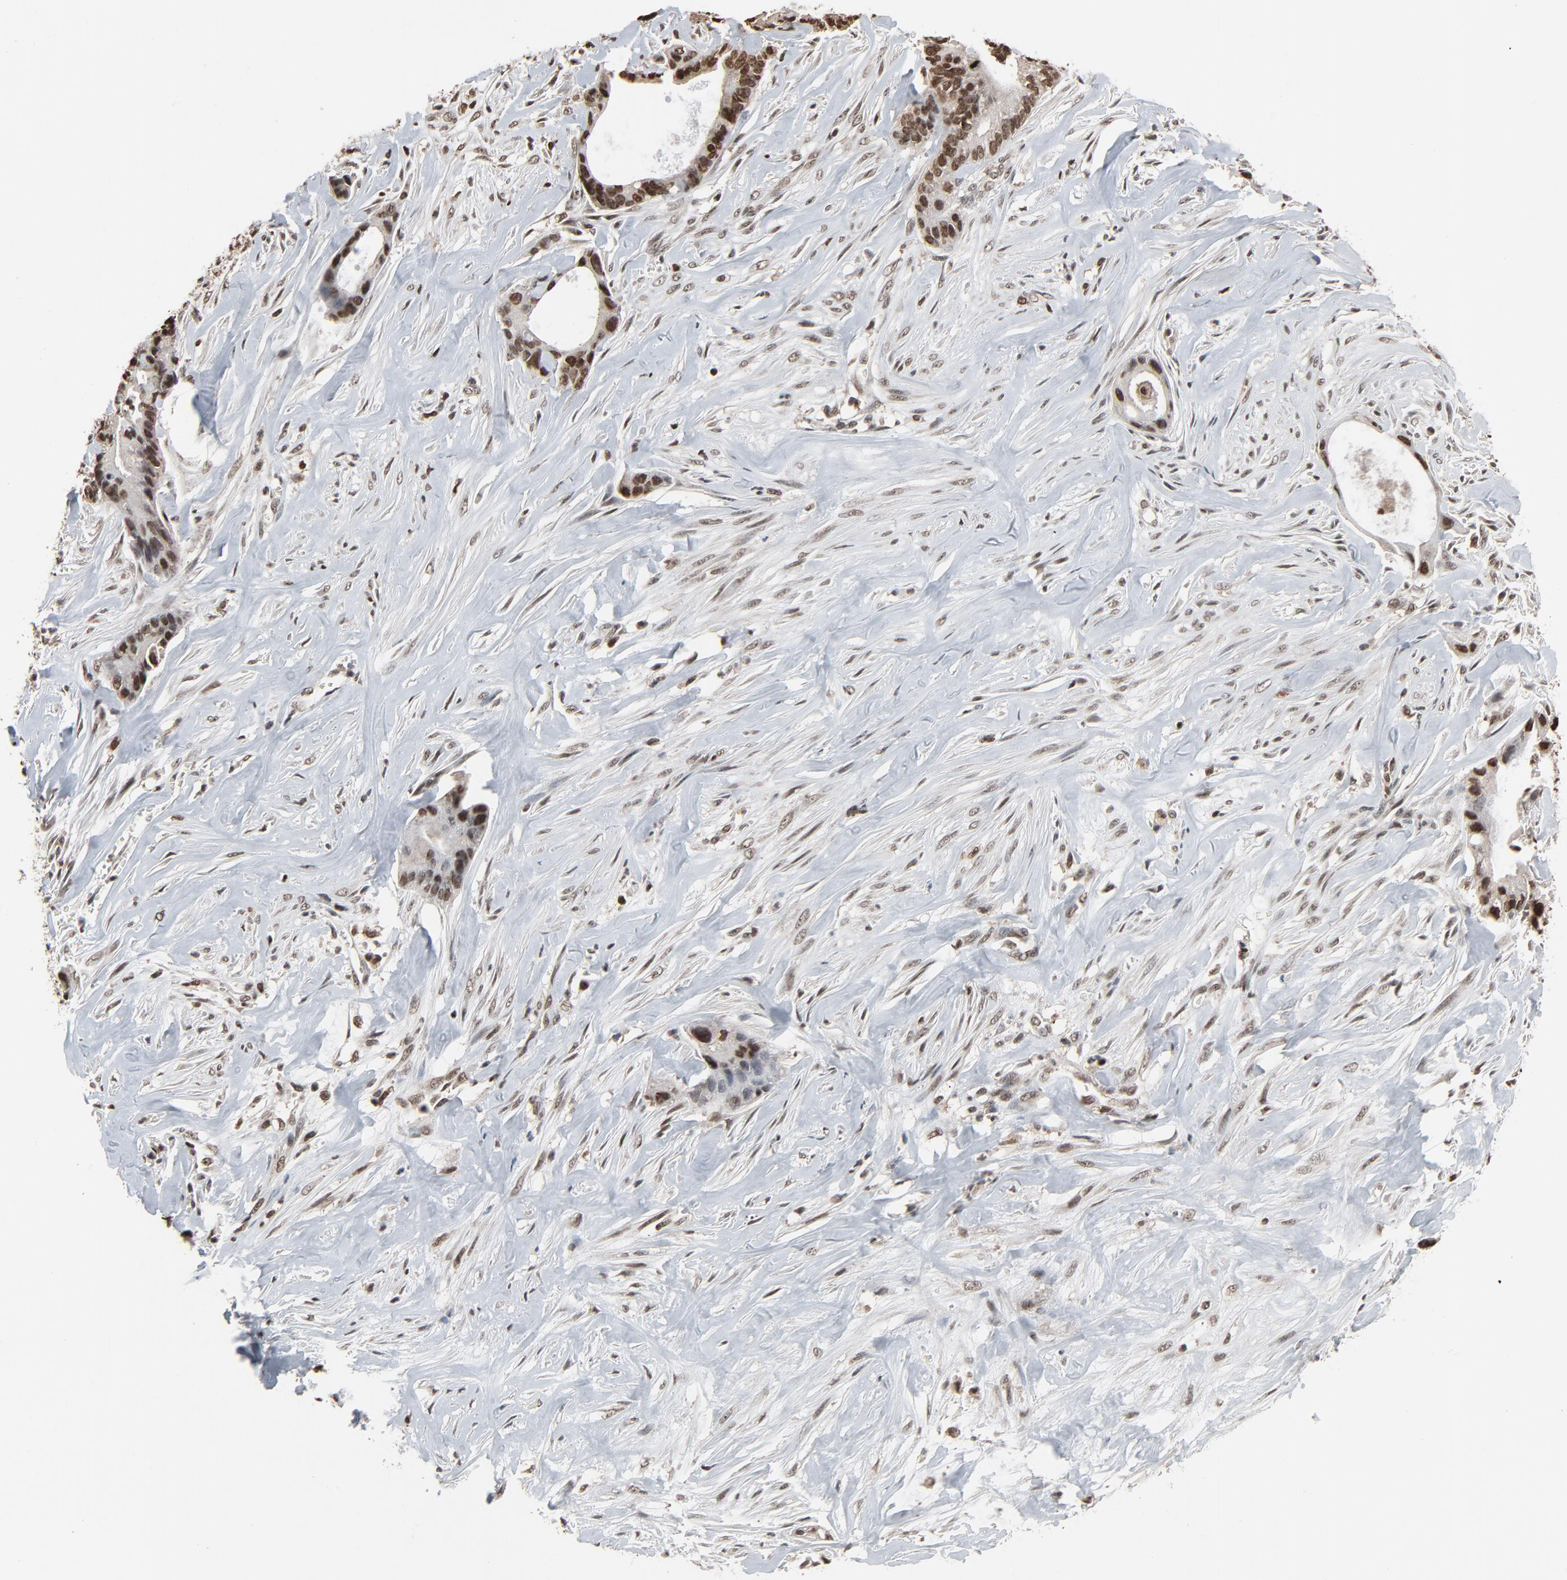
{"staining": {"intensity": "moderate", "quantity": ">75%", "location": "nuclear"}, "tissue": "liver cancer", "cell_type": "Tumor cells", "image_type": "cancer", "snomed": [{"axis": "morphology", "description": "Cholangiocarcinoma"}, {"axis": "topography", "description": "Liver"}], "caption": "Approximately >75% of tumor cells in human cholangiocarcinoma (liver) demonstrate moderate nuclear protein staining as visualized by brown immunohistochemical staining.", "gene": "RPS6KA3", "patient": {"sex": "female", "age": 55}}